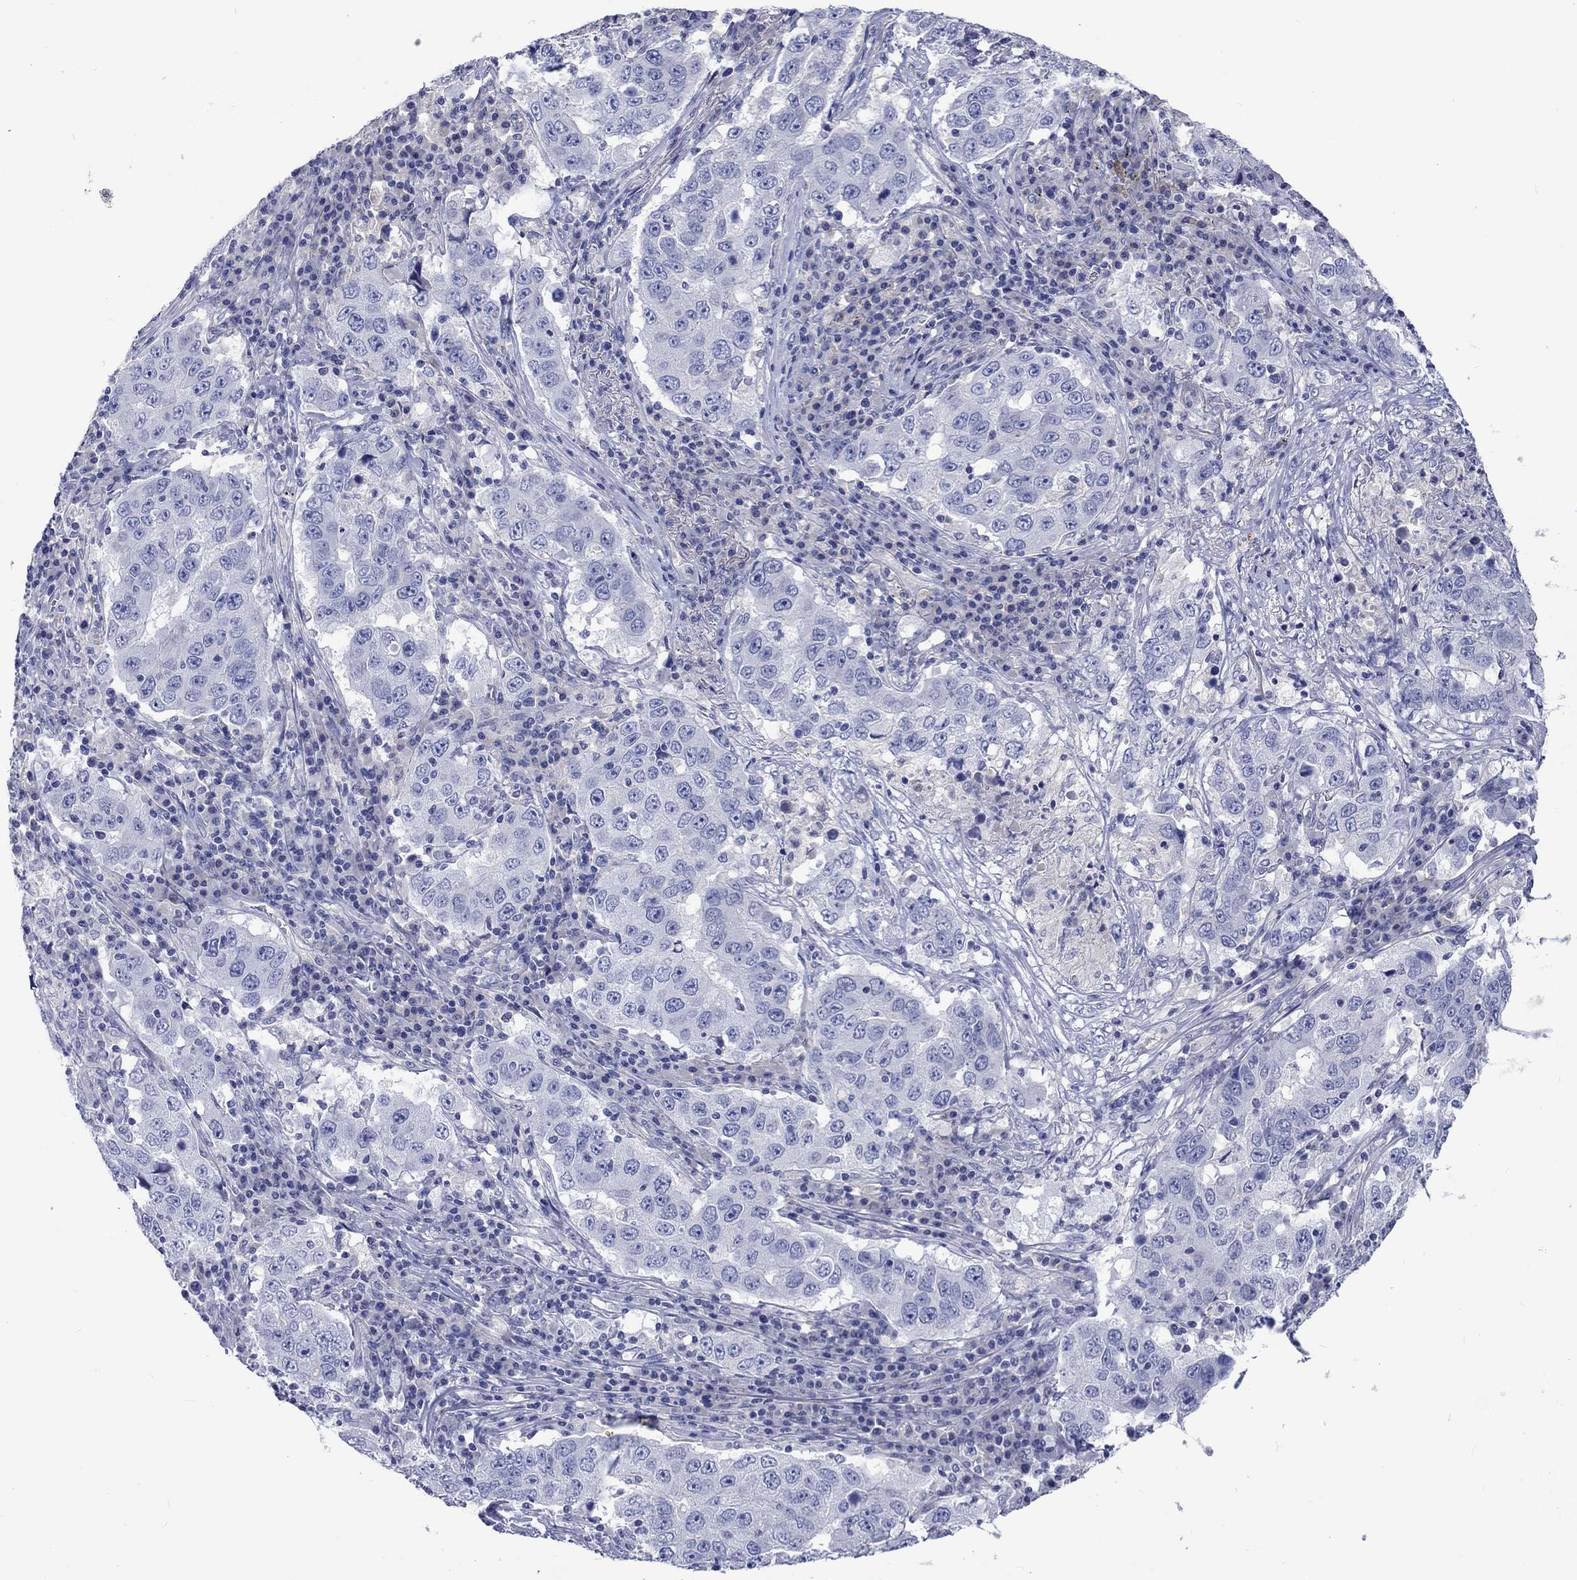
{"staining": {"intensity": "negative", "quantity": "none", "location": "none"}, "tissue": "lung cancer", "cell_type": "Tumor cells", "image_type": "cancer", "snomed": [{"axis": "morphology", "description": "Adenocarcinoma, NOS"}, {"axis": "topography", "description": "Lung"}], "caption": "Immunohistochemistry (IHC) of human adenocarcinoma (lung) demonstrates no positivity in tumor cells.", "gene": "TOMM20L", "patient": {"sex": "male", "age": 73}}